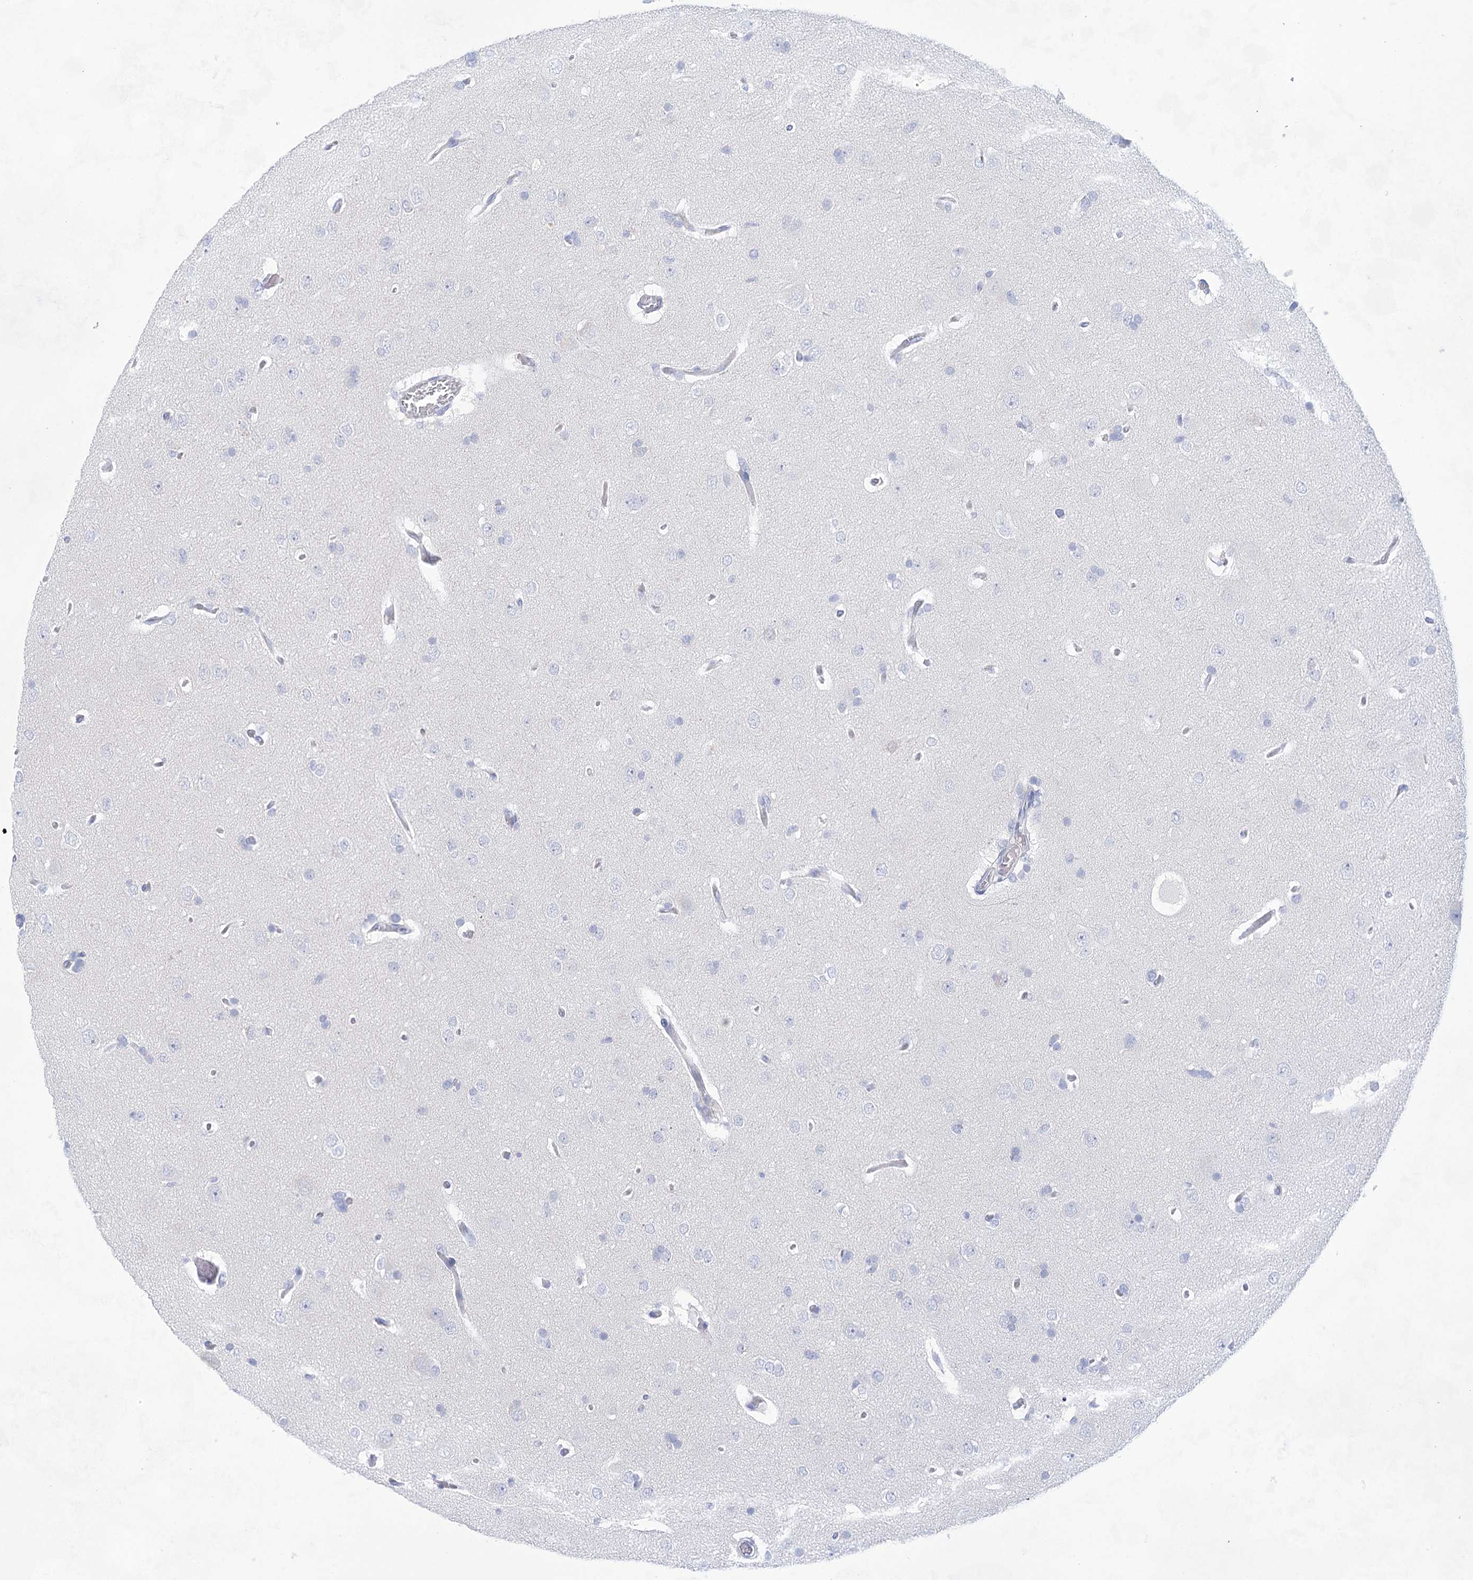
{"staining": {"intensity": "negative", "quantity": "none", "location": "none"}, "tissue": "glioma", "cell_type": "Tumor cells", "image_type": "cancer", "snomed": [{"axis": "morphology", "description": "Glioma, malignant, High grade"}, {"axis": "topography", "description": "Brain"}], "caption": "Histopathology image shows no significant protein staining in tumor cells of glioma.", "gene": "LALBA", "patient": {"sex": "female", "age": 59}}